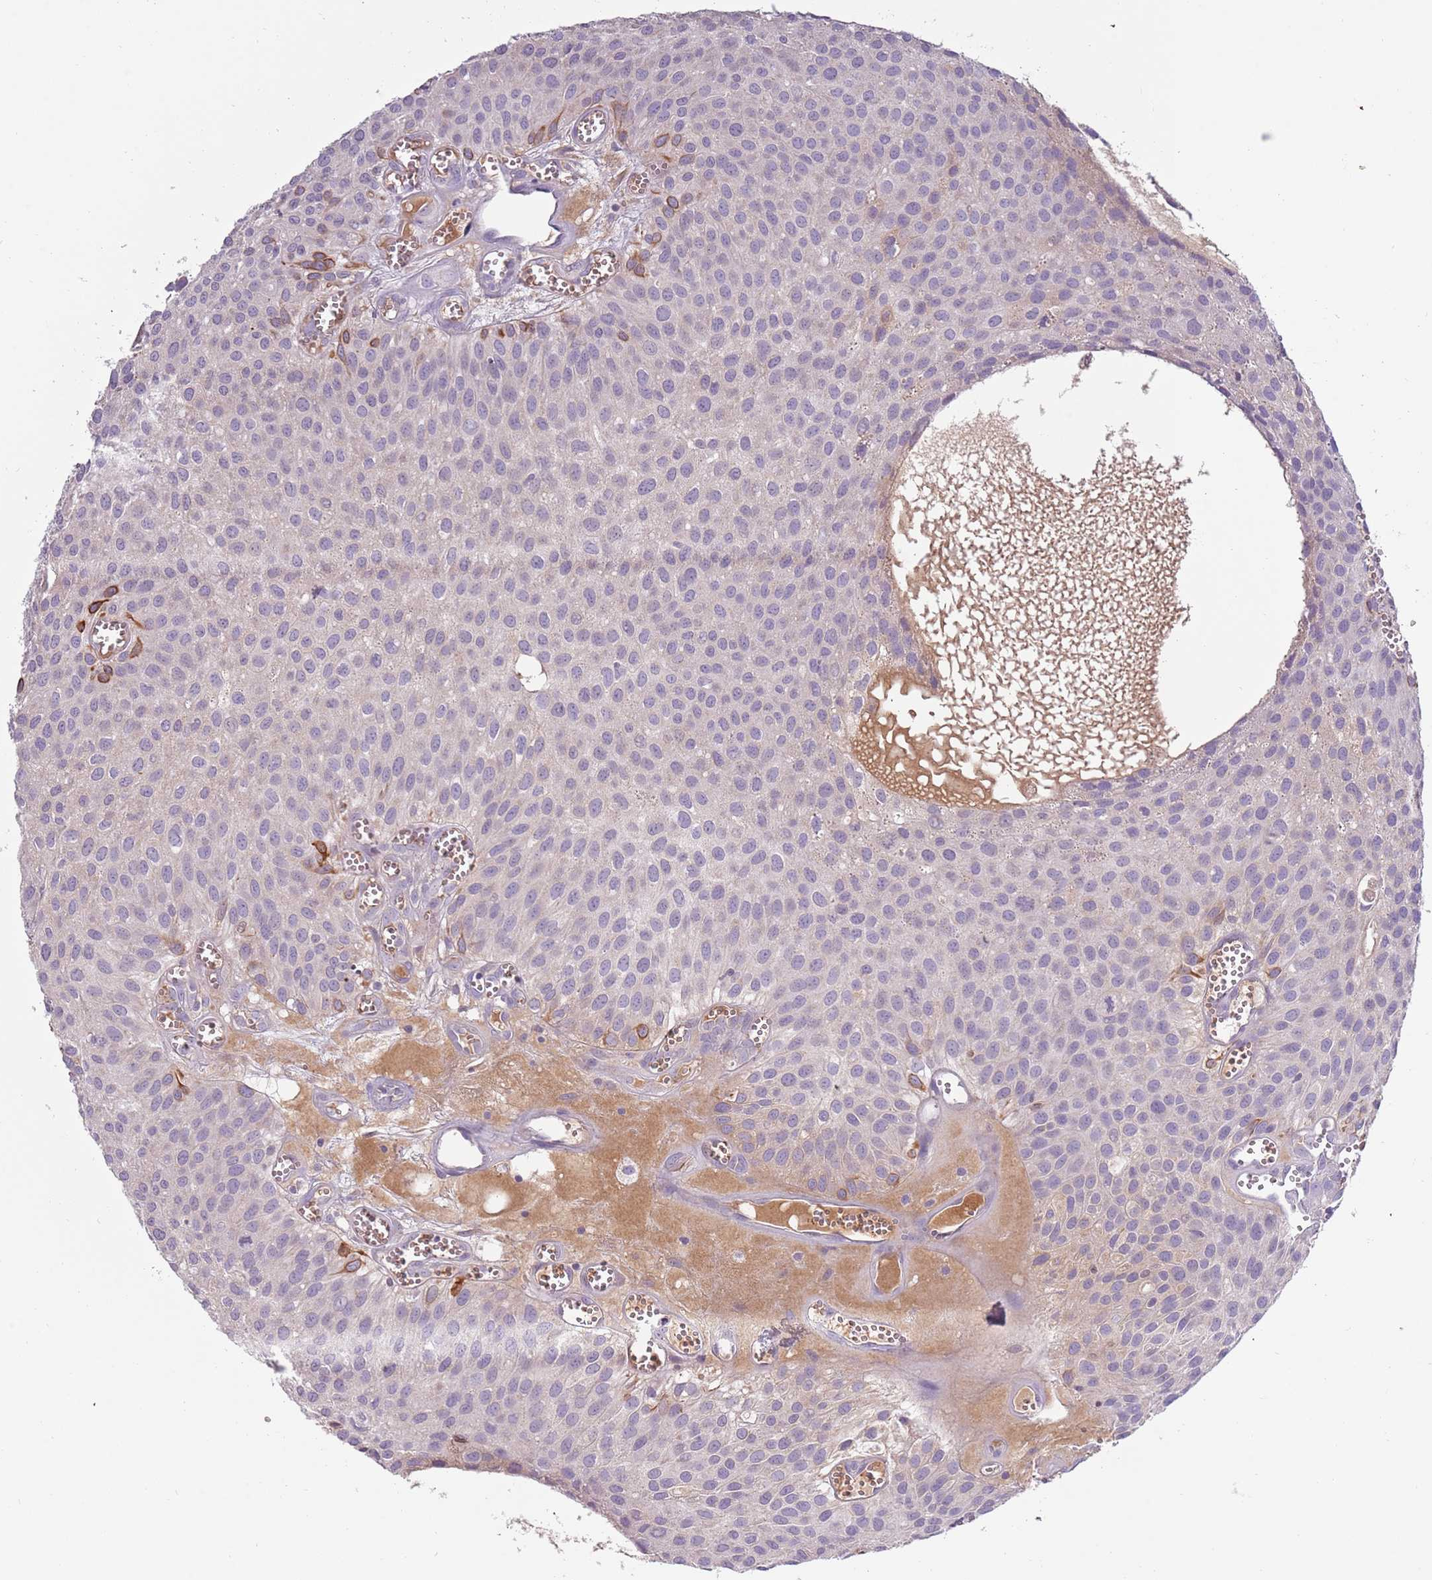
{"staining": {"intensity": "strong", "quantity": "<25%", "location": "cytoplasmic/membranous"}, "tissue": "urothelial cancer", "cell_type": "Tumor cells", "image_type": "cancer", "snomed": [{"axis": "morphology", "description": "Urothelial carcinoma, Low grade"}, {"axis": "topography", "description": "Urinary bladder"}], "caption": "Human low-grade urothelial carcinoma stained with a brown dye exhibits strong cytoplasmic/membranous positive positivity in about <25% of tumor cells.", "gene": "SYS1", "patient": {"sex": "male", "age": 88}}